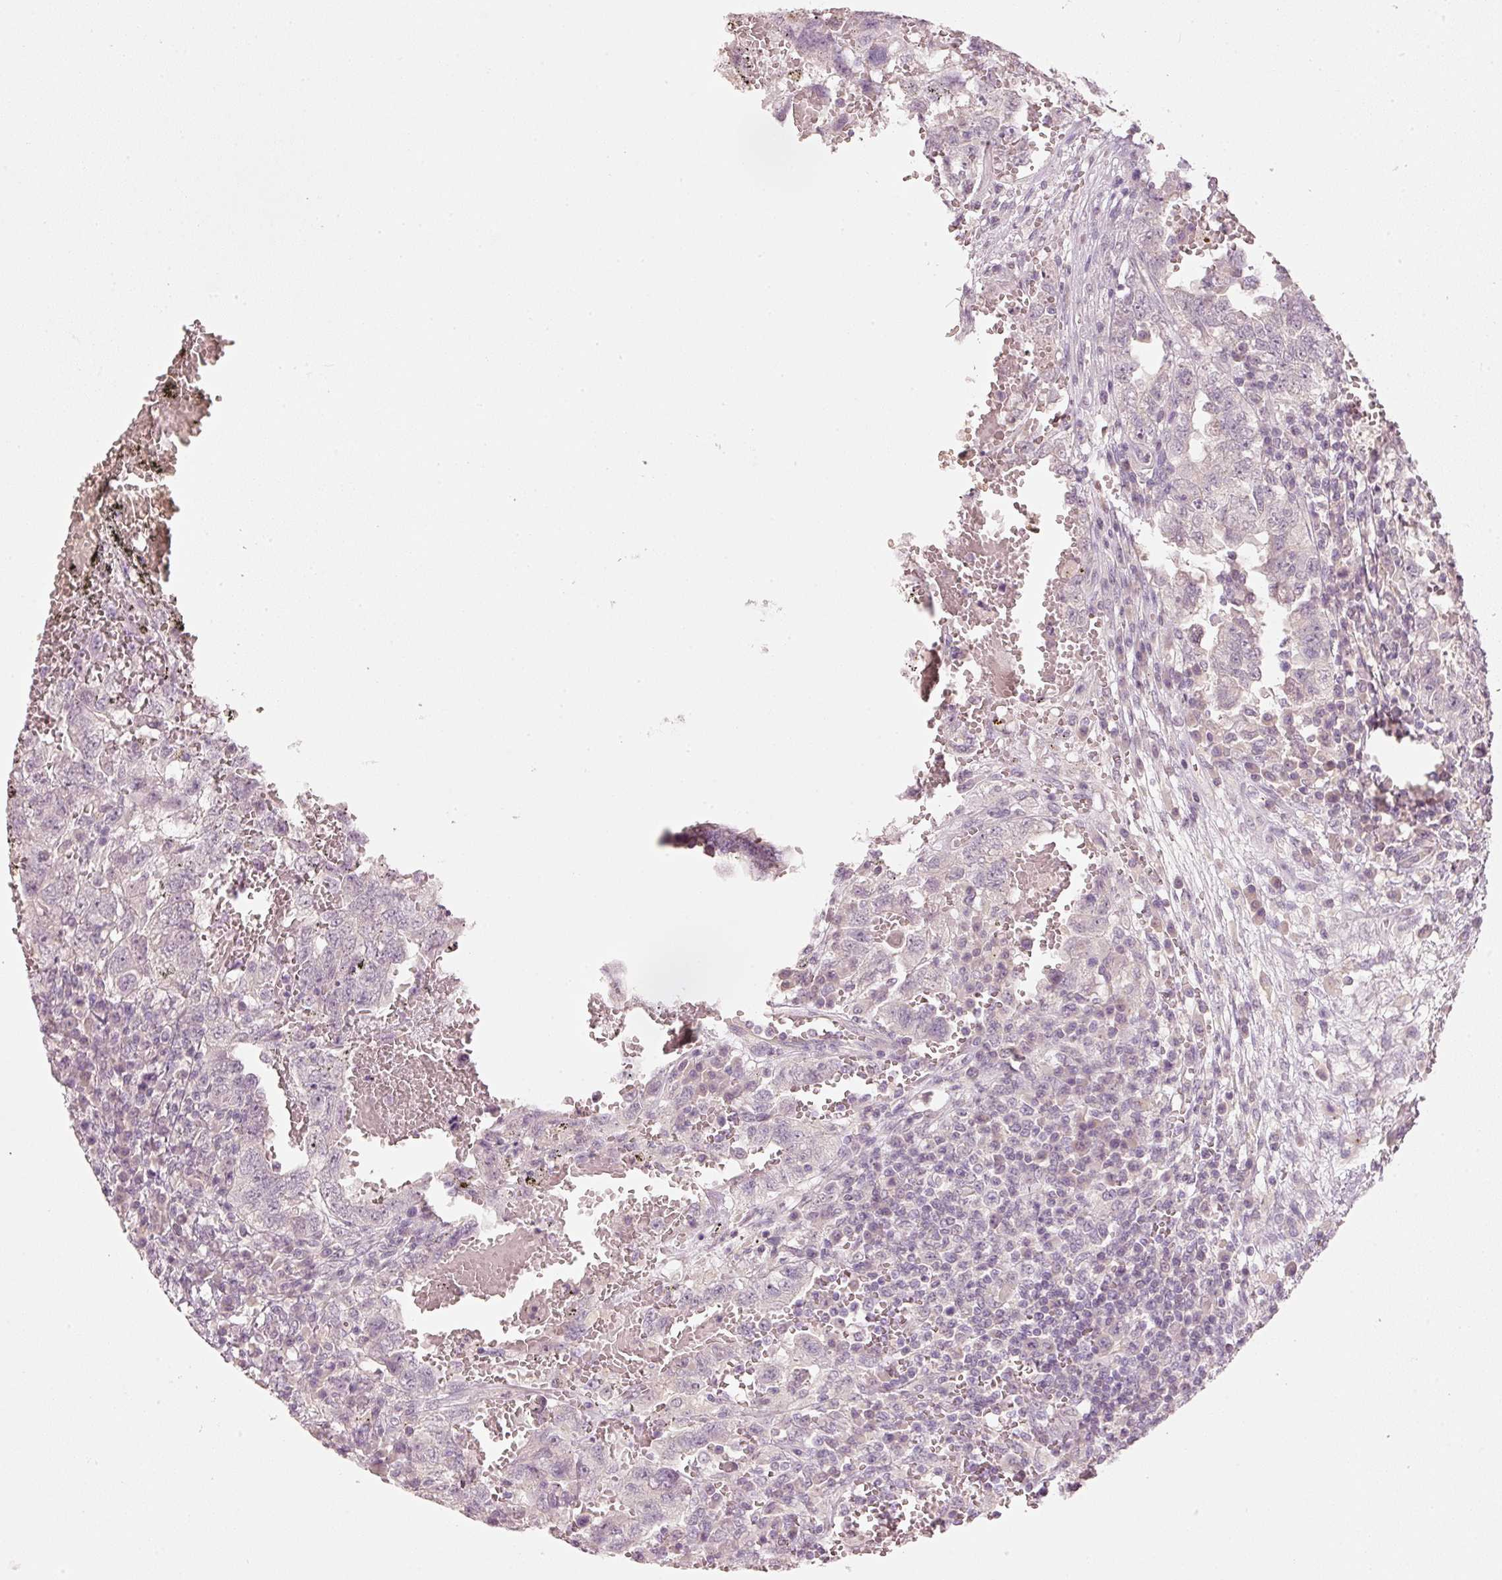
{"staining": {"intensity": "negative", "quantity": "none", "location": "none"}, "tissue": "testis cancer", "cell_type": "Tumor cells", "image_type": "cancer", "snomed": [{"axis": "morphology", "description": "Carcinoma, Embryonal, NOS"}, {"axis": "topography", "description": "Testis"}], "caption": "Protein analysis of testis cancer demonstrates no significant expression in tumor cells.", "gene": "STEAP1", "patient": {"sex": "male", "age": 26}}